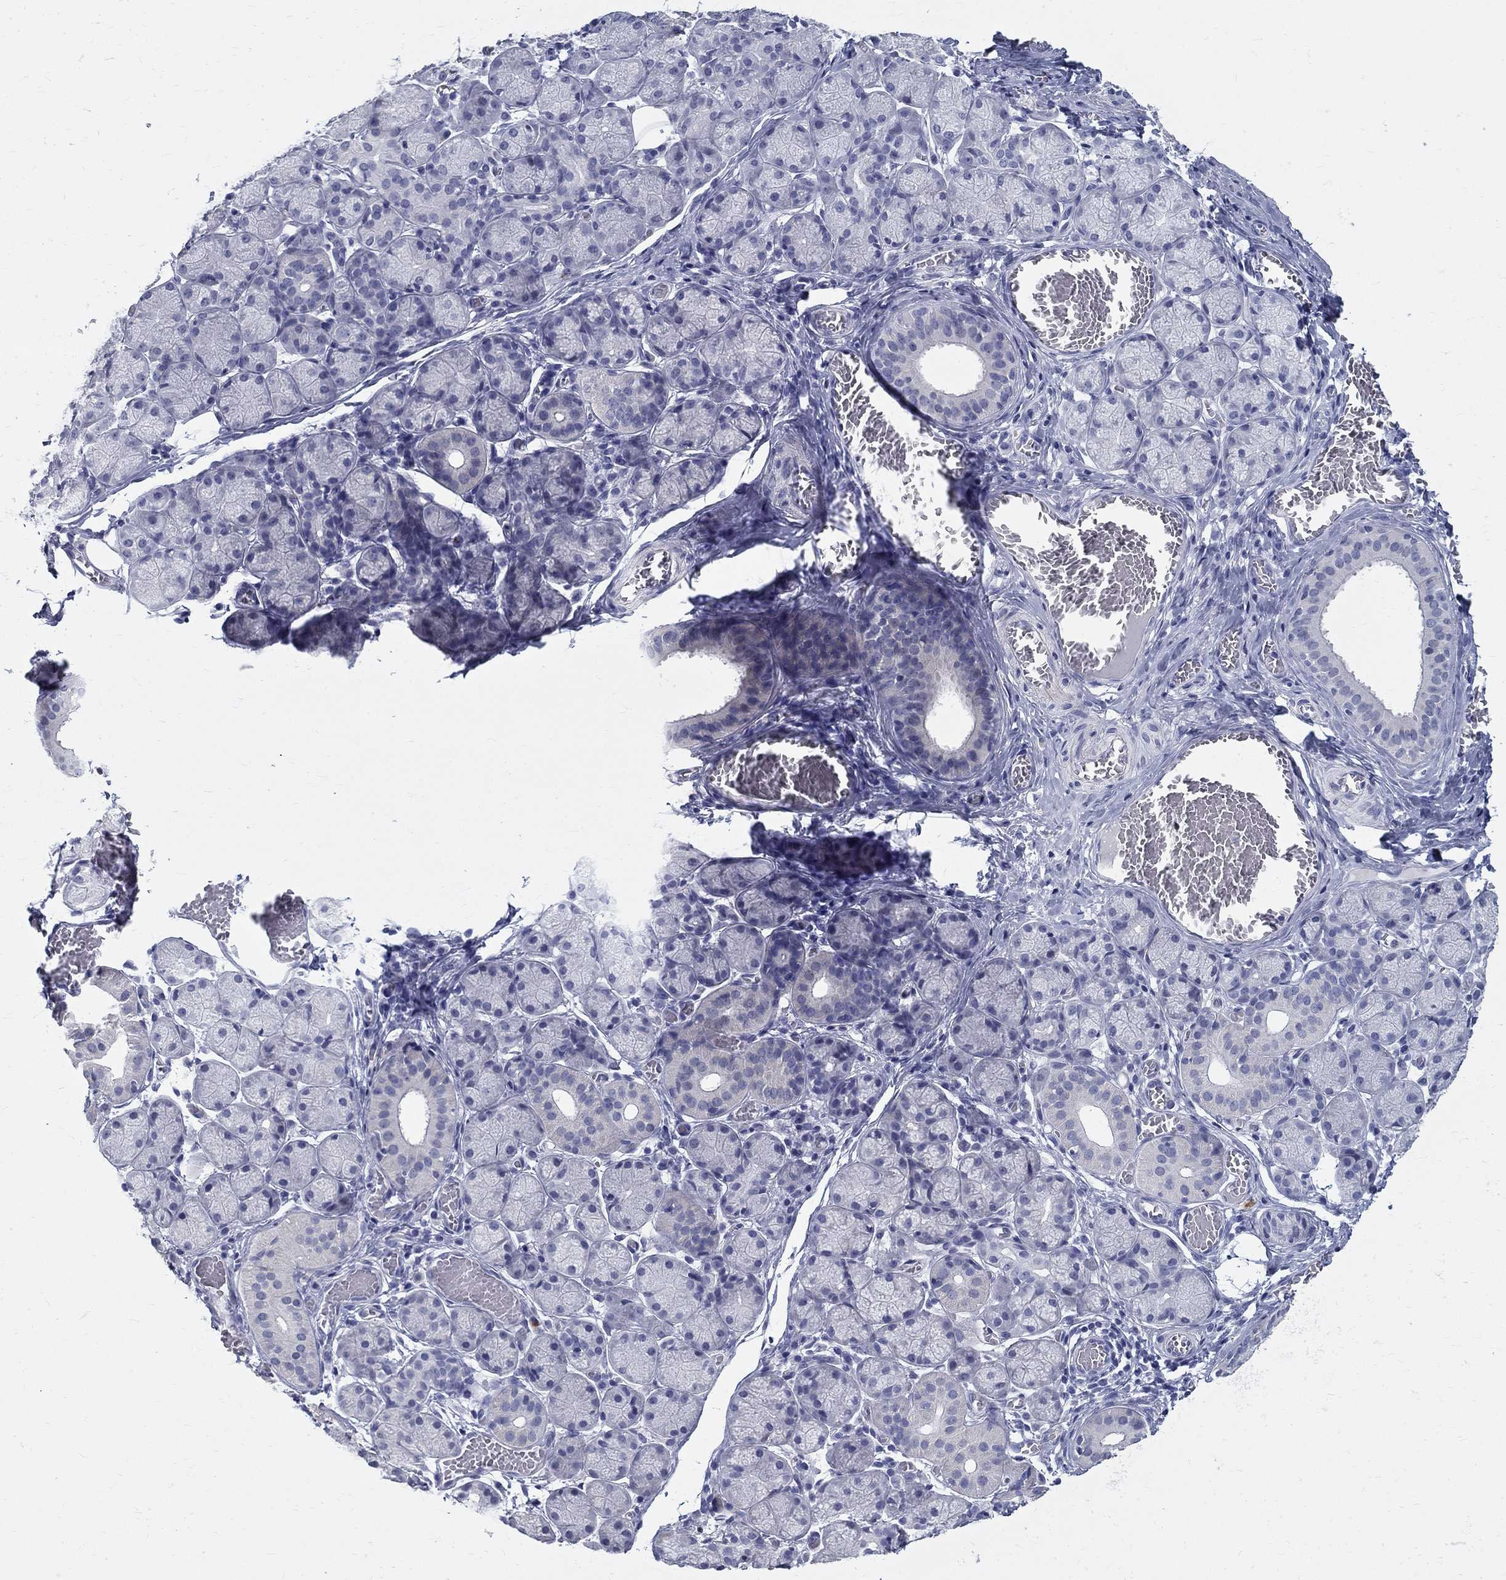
{"staining": {"intensity": "negative", "quantity": "none", "location": "none"}, "tissue": "salivary gland", "cell_type": "Glandular cells", "image_type": "normal", "snomed": [{"axis": "morphology", "description": "Normal tissue, NOS"}, {"axis": "topography", "description": "Salivary gland"}, {"axis": "topography", "description": "Peripheral nerve tissue"}], "caption": "IHC micrograph of benign human salivary gland stained for a protein (brown), which demonstrates no staining in glandular cells. Brightfield microscopy of IHC stained with DAB (3,3'-diaminobenzidine) (brown) and hematoxylin (blue), captured at high magnification.", "gene": "TGM4", "patient": {"sex": "female", "age": 24}}